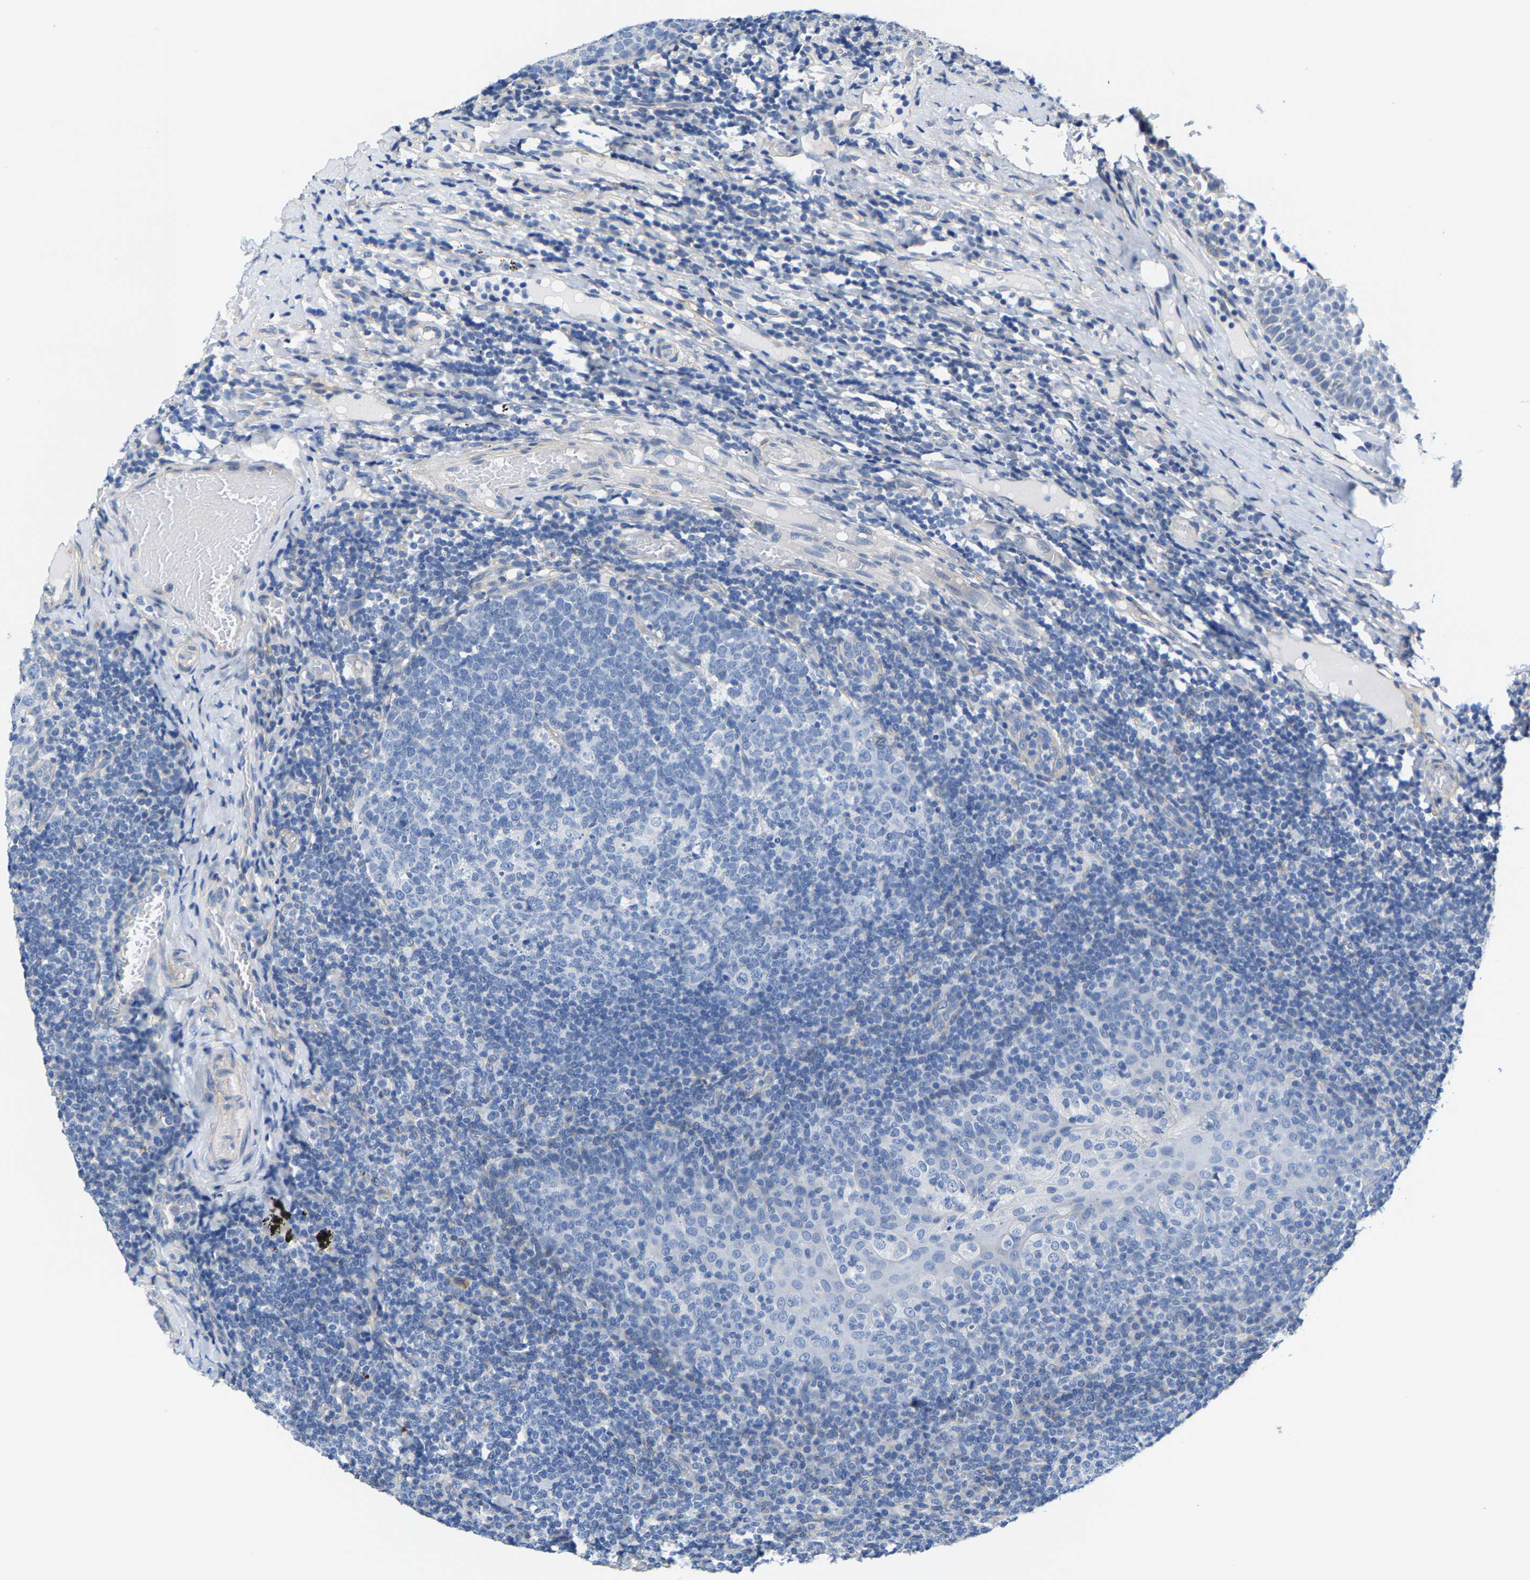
{"staining": {"intensity": "negative", "quantity": "none", "location": "none"}, "tissue": "tonsil", "cell_type": "Germinal center cells", "image_type": "normal", "snomed": [{"axis": "morphology", "description": "Normal tissue, NOS"}, {"axis": "topography", "description": "Tonsil"}], "caption": "A photomicrograph of human tonsil is negative for staining in germinal center cells.", "gene": "DSCAM", "patient": {"sex": "female", "age": 19}}